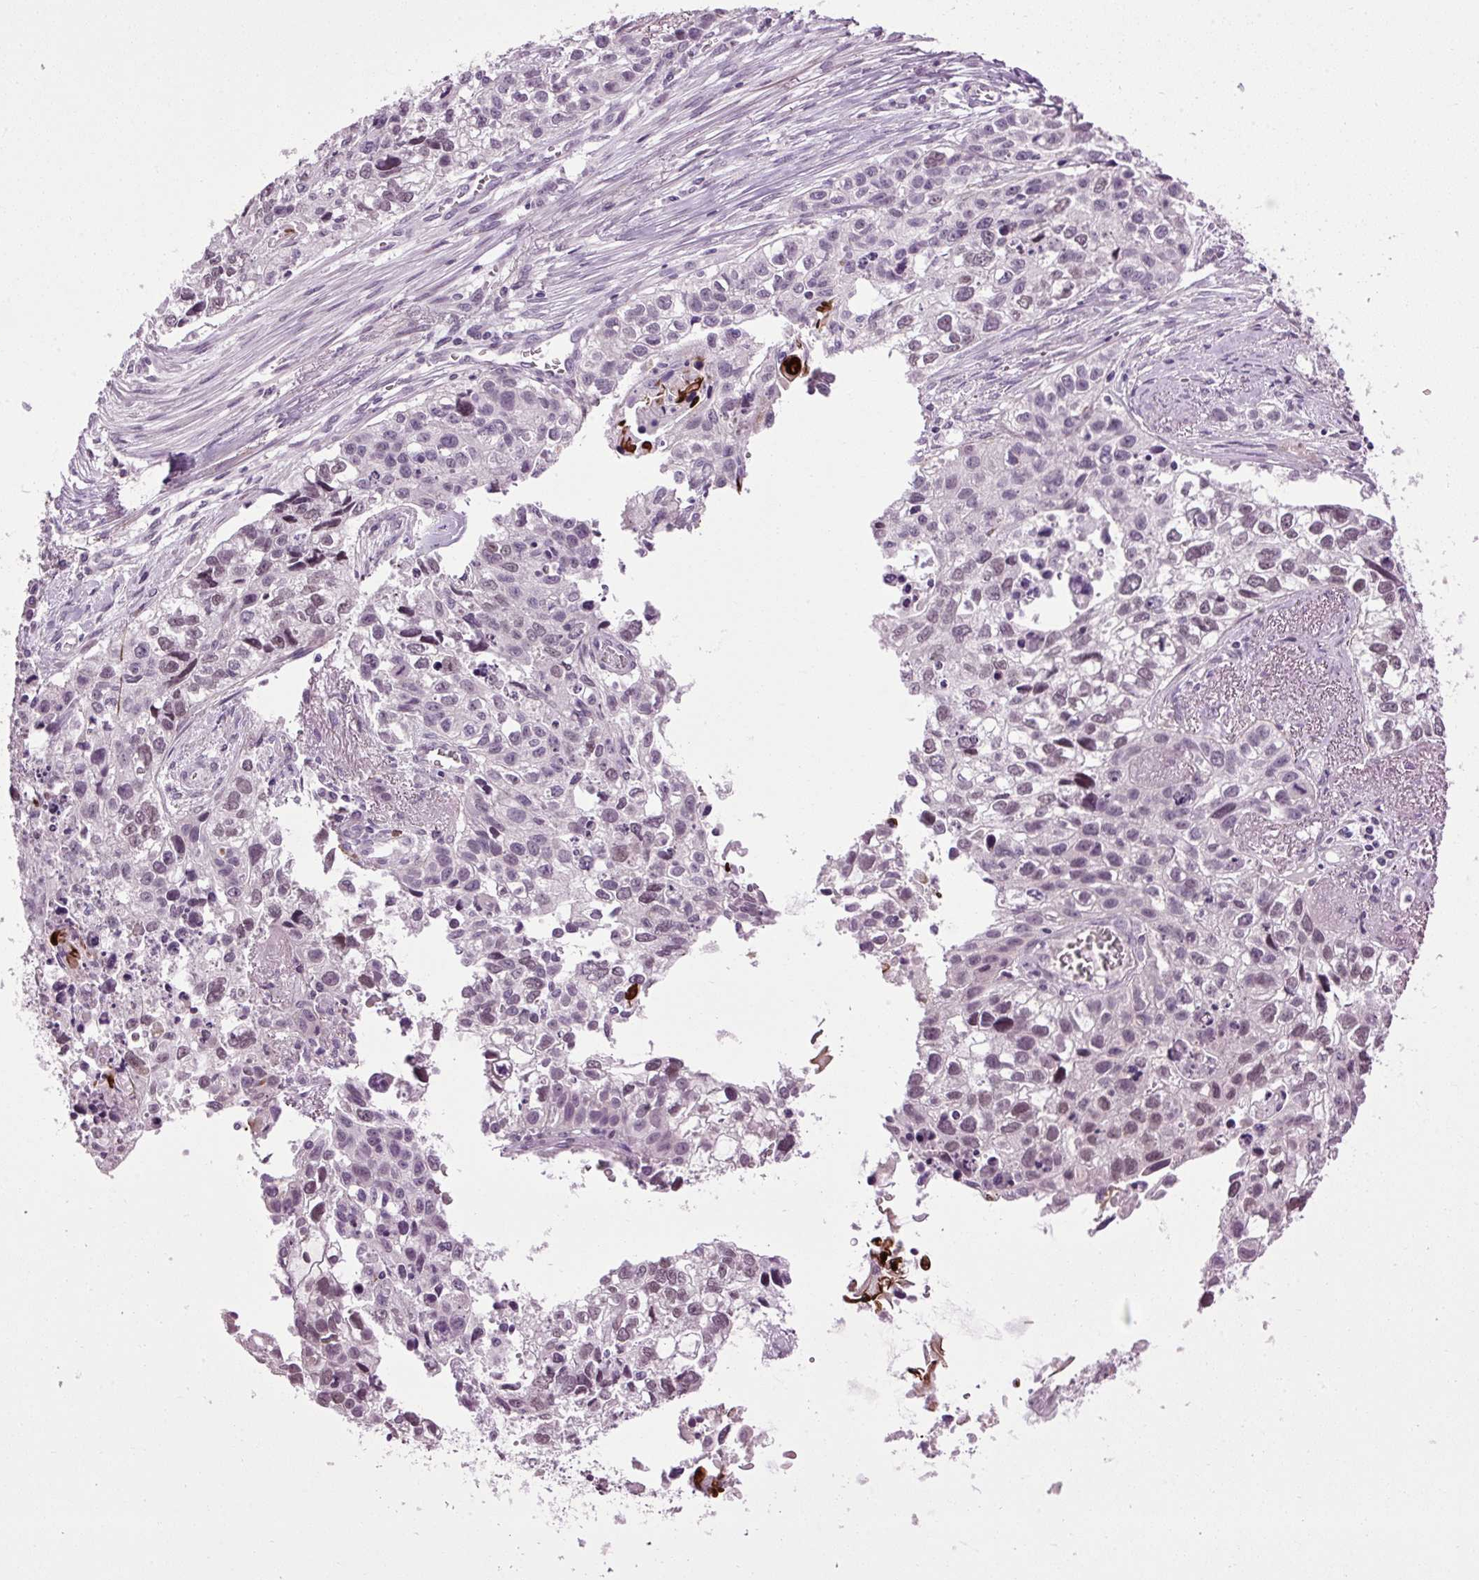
{"staining": {"intensity": "weak", "quantity": "25%-75%", "location": "nuclear"}, "tissue": "lung cancer", "cell_type": "Tumor cells", "image_type": "cancer", "snomed": [{"axis": "morphology", "description": "Squamous cell carcinoma, NOS"}, {"axis": "topography", "description": "Lung"}], "caption": "Lung cancer (squamous cell carcinoma) stained for a protein displays weak nuclear positivity in tumor cells. (DAB (3,3'-diaminobenzidine) = brown stain, brightfield microscopy at high magnification).", "gene": "A1CF", "patient": {"sex": "male", "age": 74}}